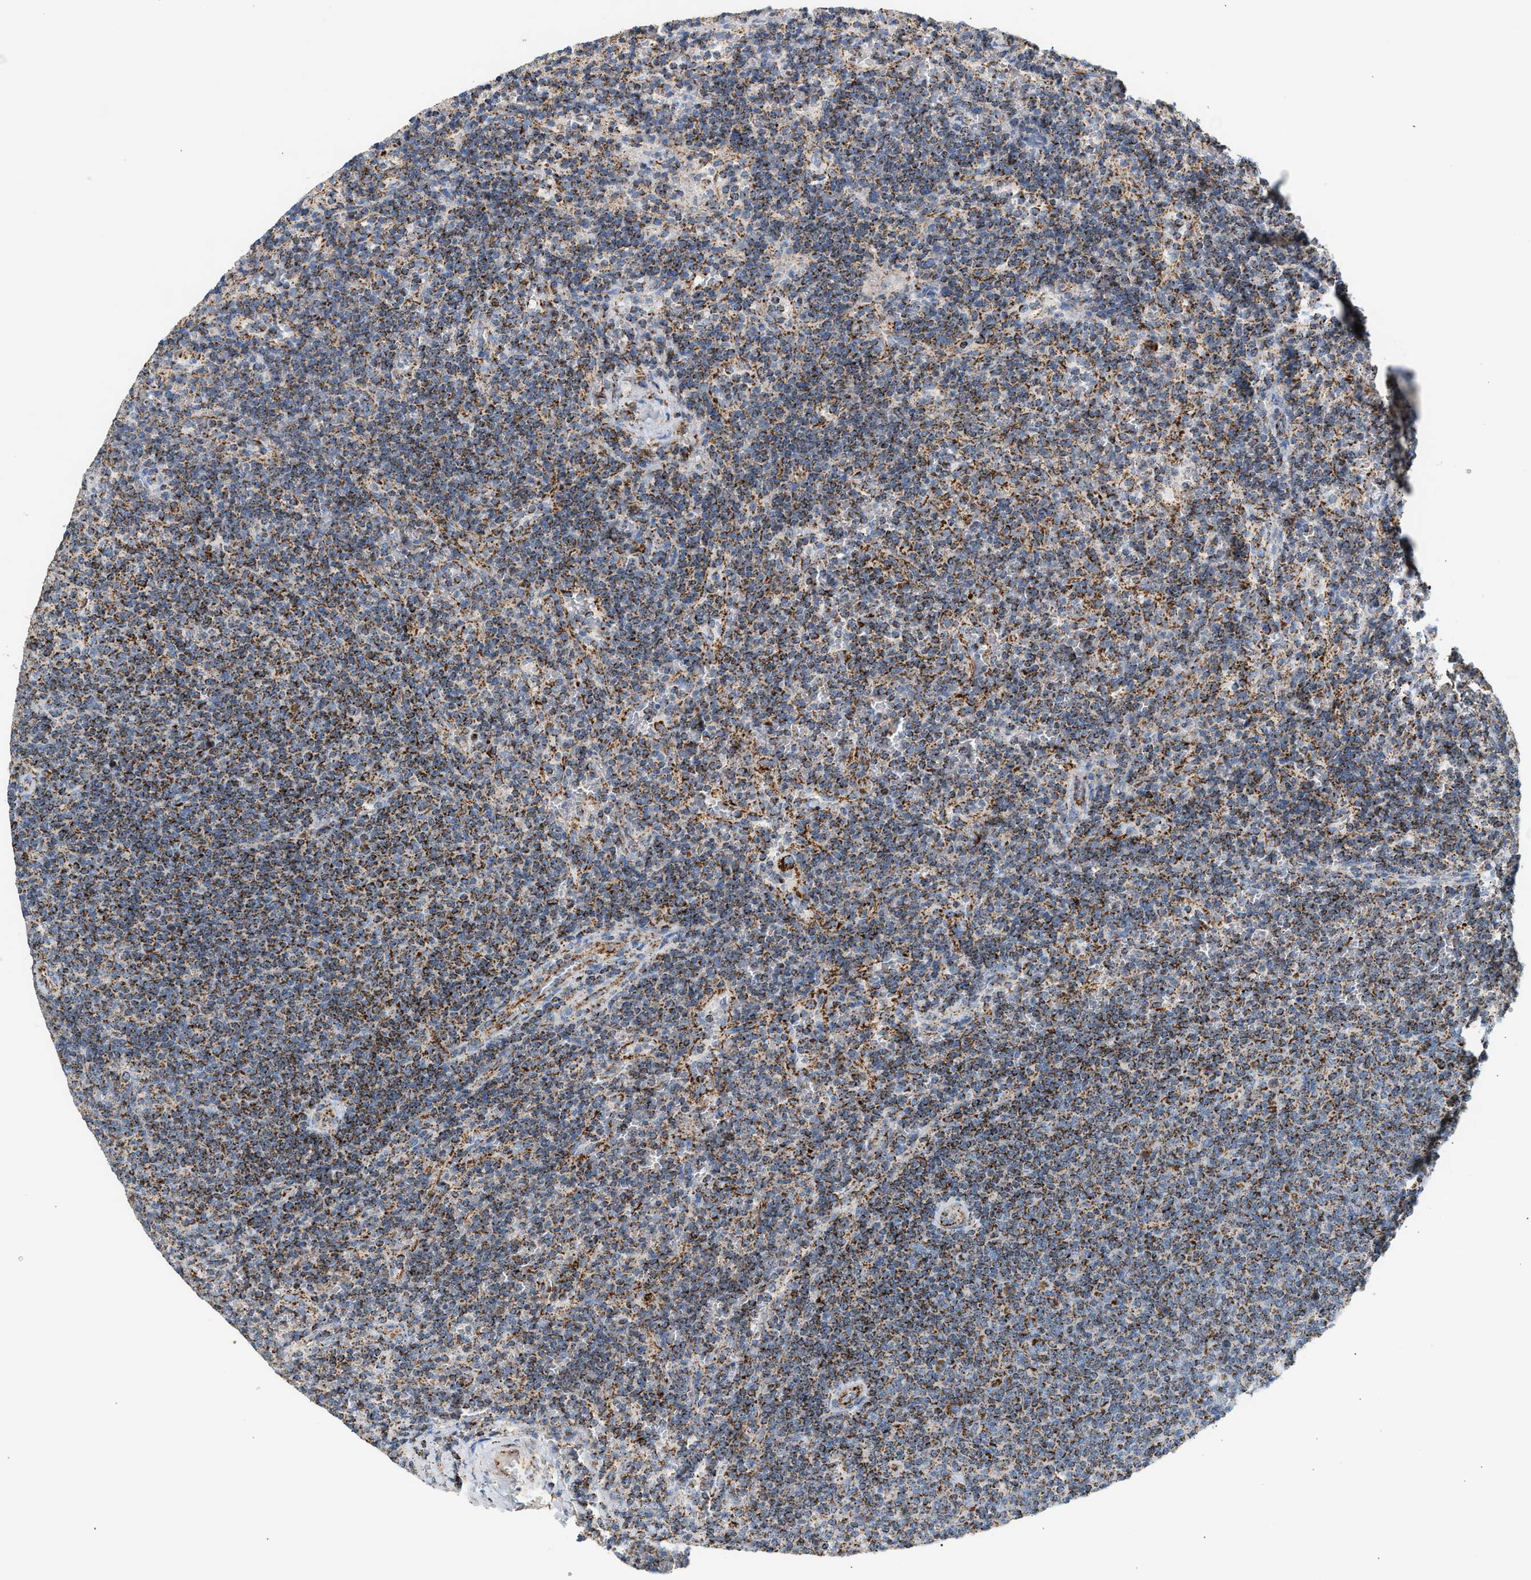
{"staining": {"intensity": "moderate", "quantity": ">75%", "location": "cytoplasmic/membranous"}, "tissue": "lymphoma", "cell_type": "Tumor cells", "image_type": "cancer", "snomed": [{"axis": "morphology", "description": "Malignant lymphoma, non-Hodgkin's type, Low grade"}, {"axis": "topography", "description": "Spleen"}], "caption": "Immunohistochemical staining of human lymphoma reveals medium levels of moderate cytoplasmic/membranous protein expression in about >75% of tumor cells.", "gene": "OGDH", "patient": {"sex": "female", "age": 50}}